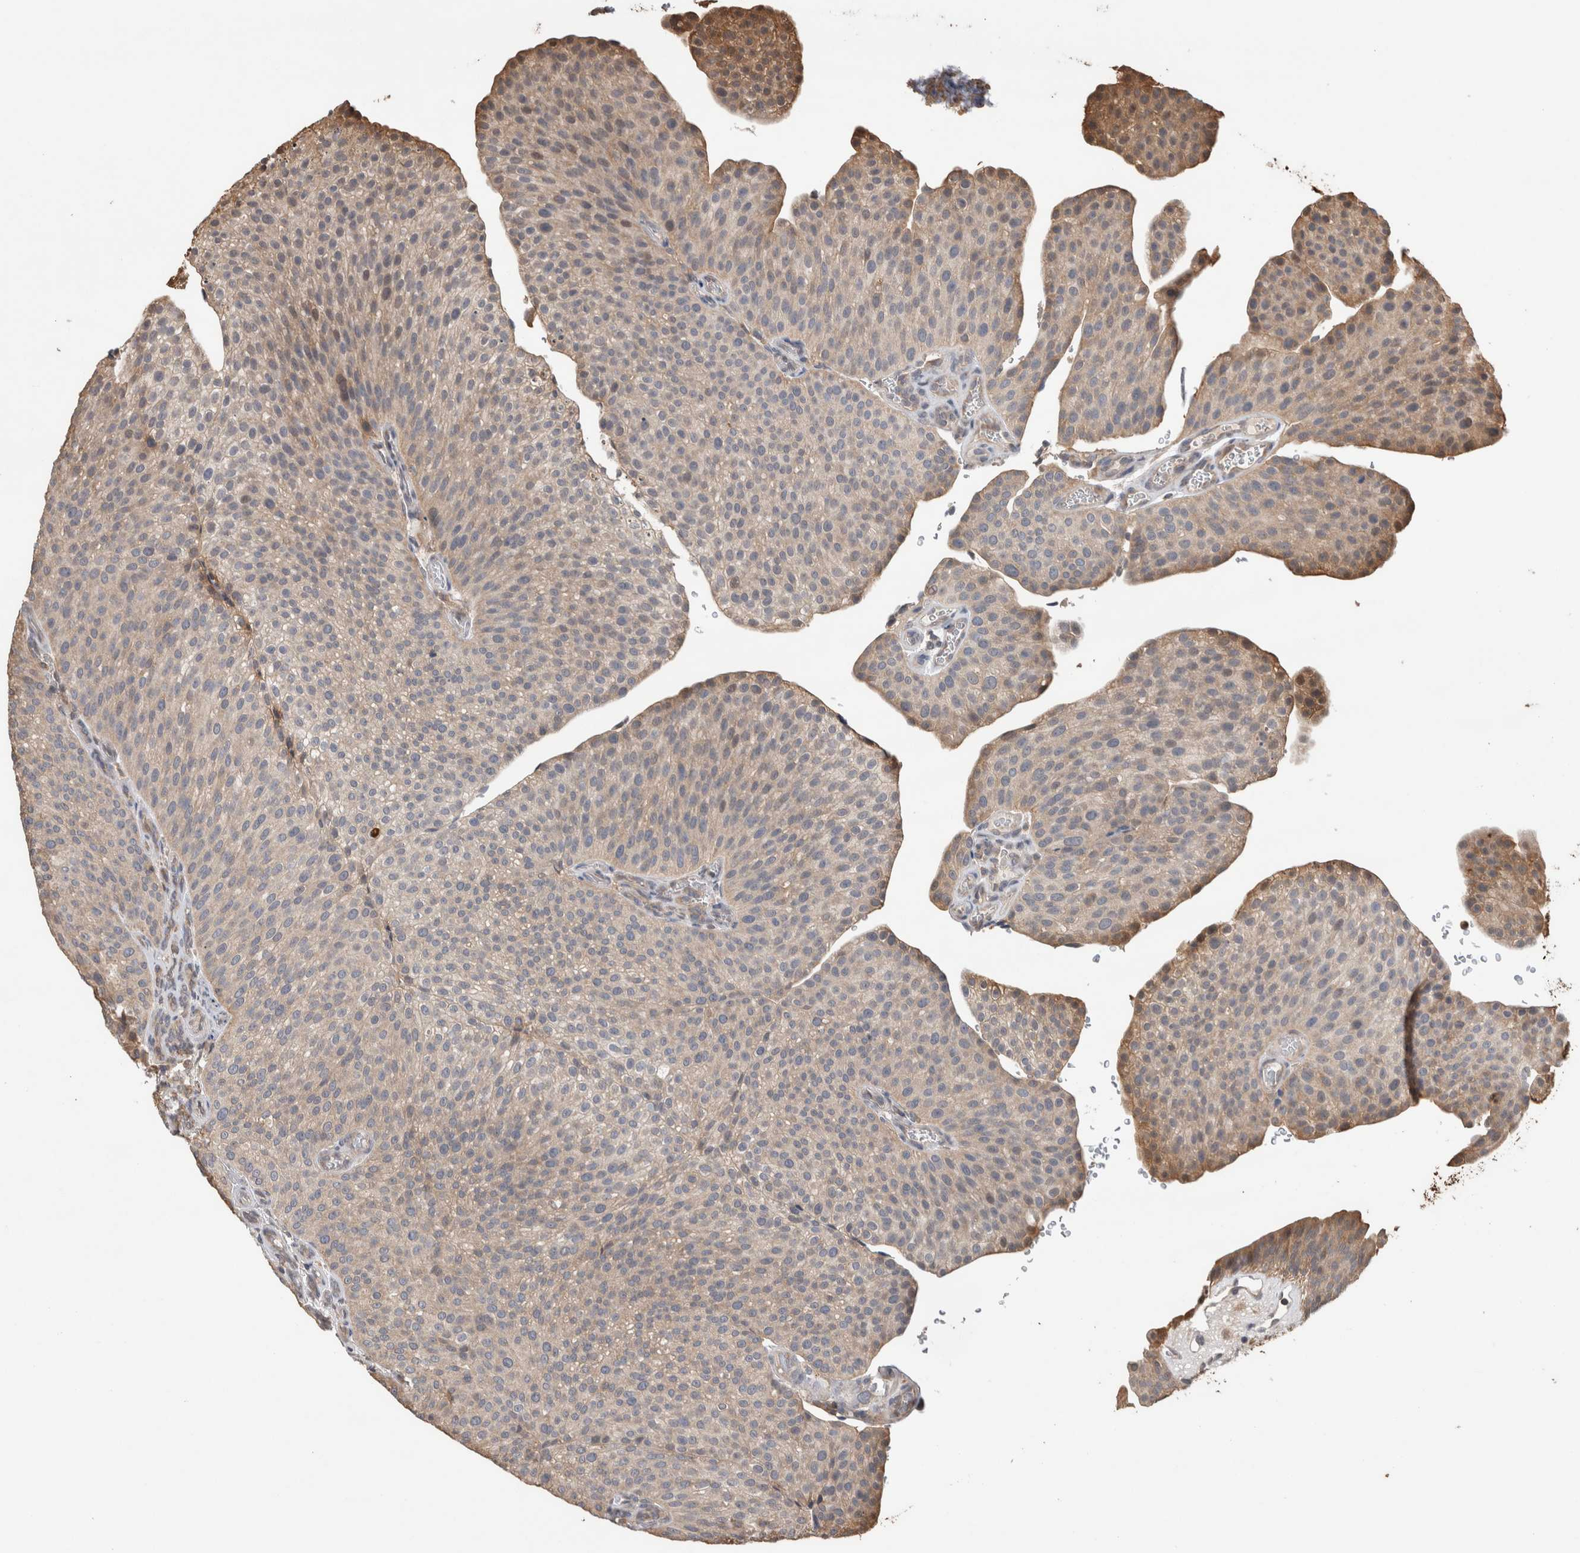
{"staining": {"intensity": "moderate", "quantity": "<25%", "location": "cytoplasmic/membranous"}, "tissue": "urothelial cancer", "cell_type": "Tumor cells", "image_type": "cancer", "snomed": [{"axis": "morphology", "description": "Normal tissue, NOS"}, {"axis": "morphology", "description": "Urothelial carcinoma, Low grade"}, {"axis": "topography", "description": "Smooth muscle"}, {"axis": "topography", "description": "Urinary bladder"}], "caption": "Protein expression analysis of human low-grade urothelial carcinoma reveals moderate cytoplasmic/membranous positivity in approximately <25% of tumor cells. (IHC, brightfield microscopy, high magnification).", "gene": "TRIM5", "patient": {"sex": "male", "age": 60}}